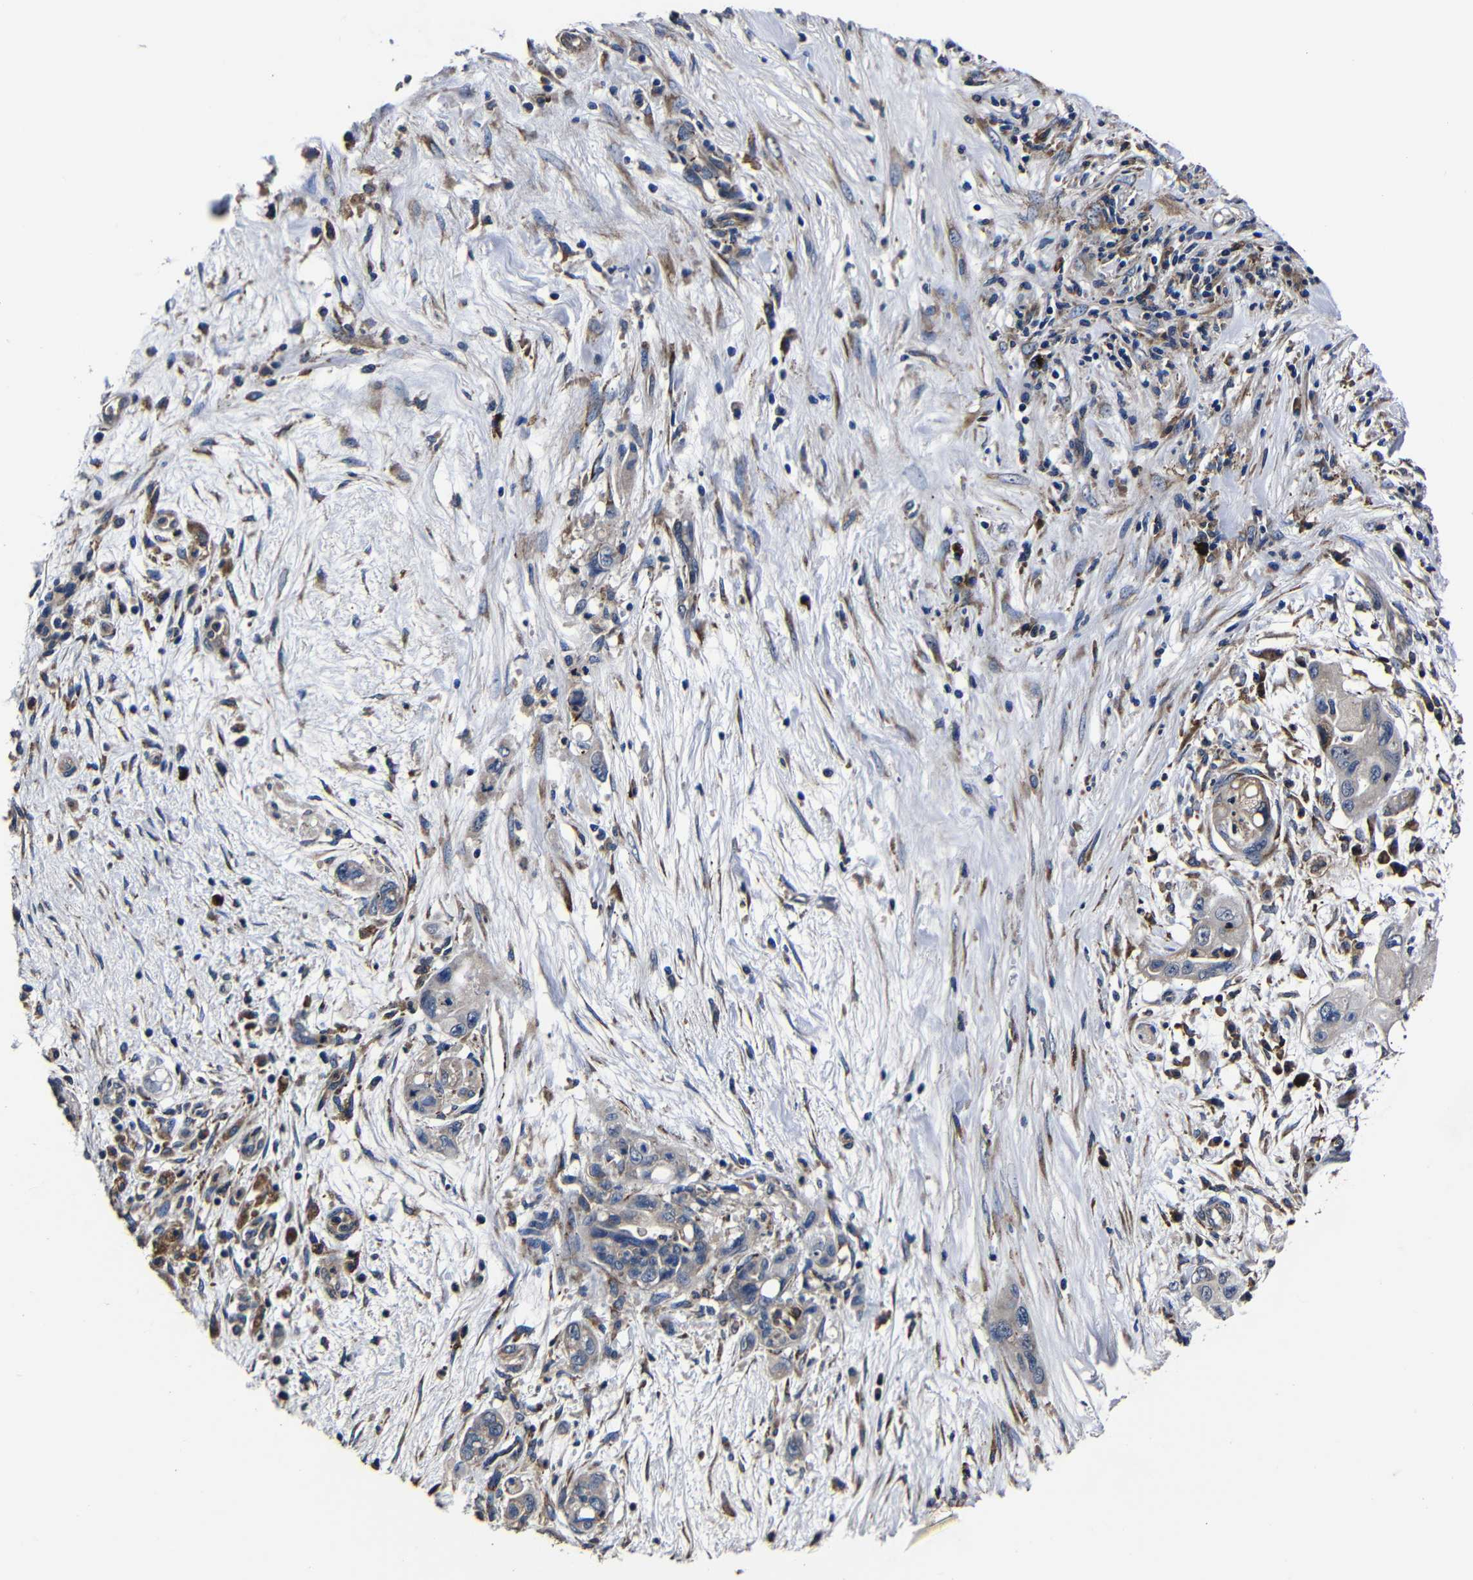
{"staining": {"intensity": "weak", "quantity": "25%-75%", "location": "cytoplasmic/membranous"}, "tissue": "pancreatic cancer", "cell_type": "Tumor cells", "image_type": "cancer", "snomed": [{"axis": "morphology", "description": "Normal tissue, NOS"}, {"axis": "topography", "description": "Pancreas"}], "caption": "An immunohistochemistry micrograph of neoplastic tissue is shown. Protein staining in brown labels weak cytoplasmic/membranous positivity in pancreatic cancer within tumor cells.", "gene": "SCN9A", "patient": {"sex": "male", "age": 42}}